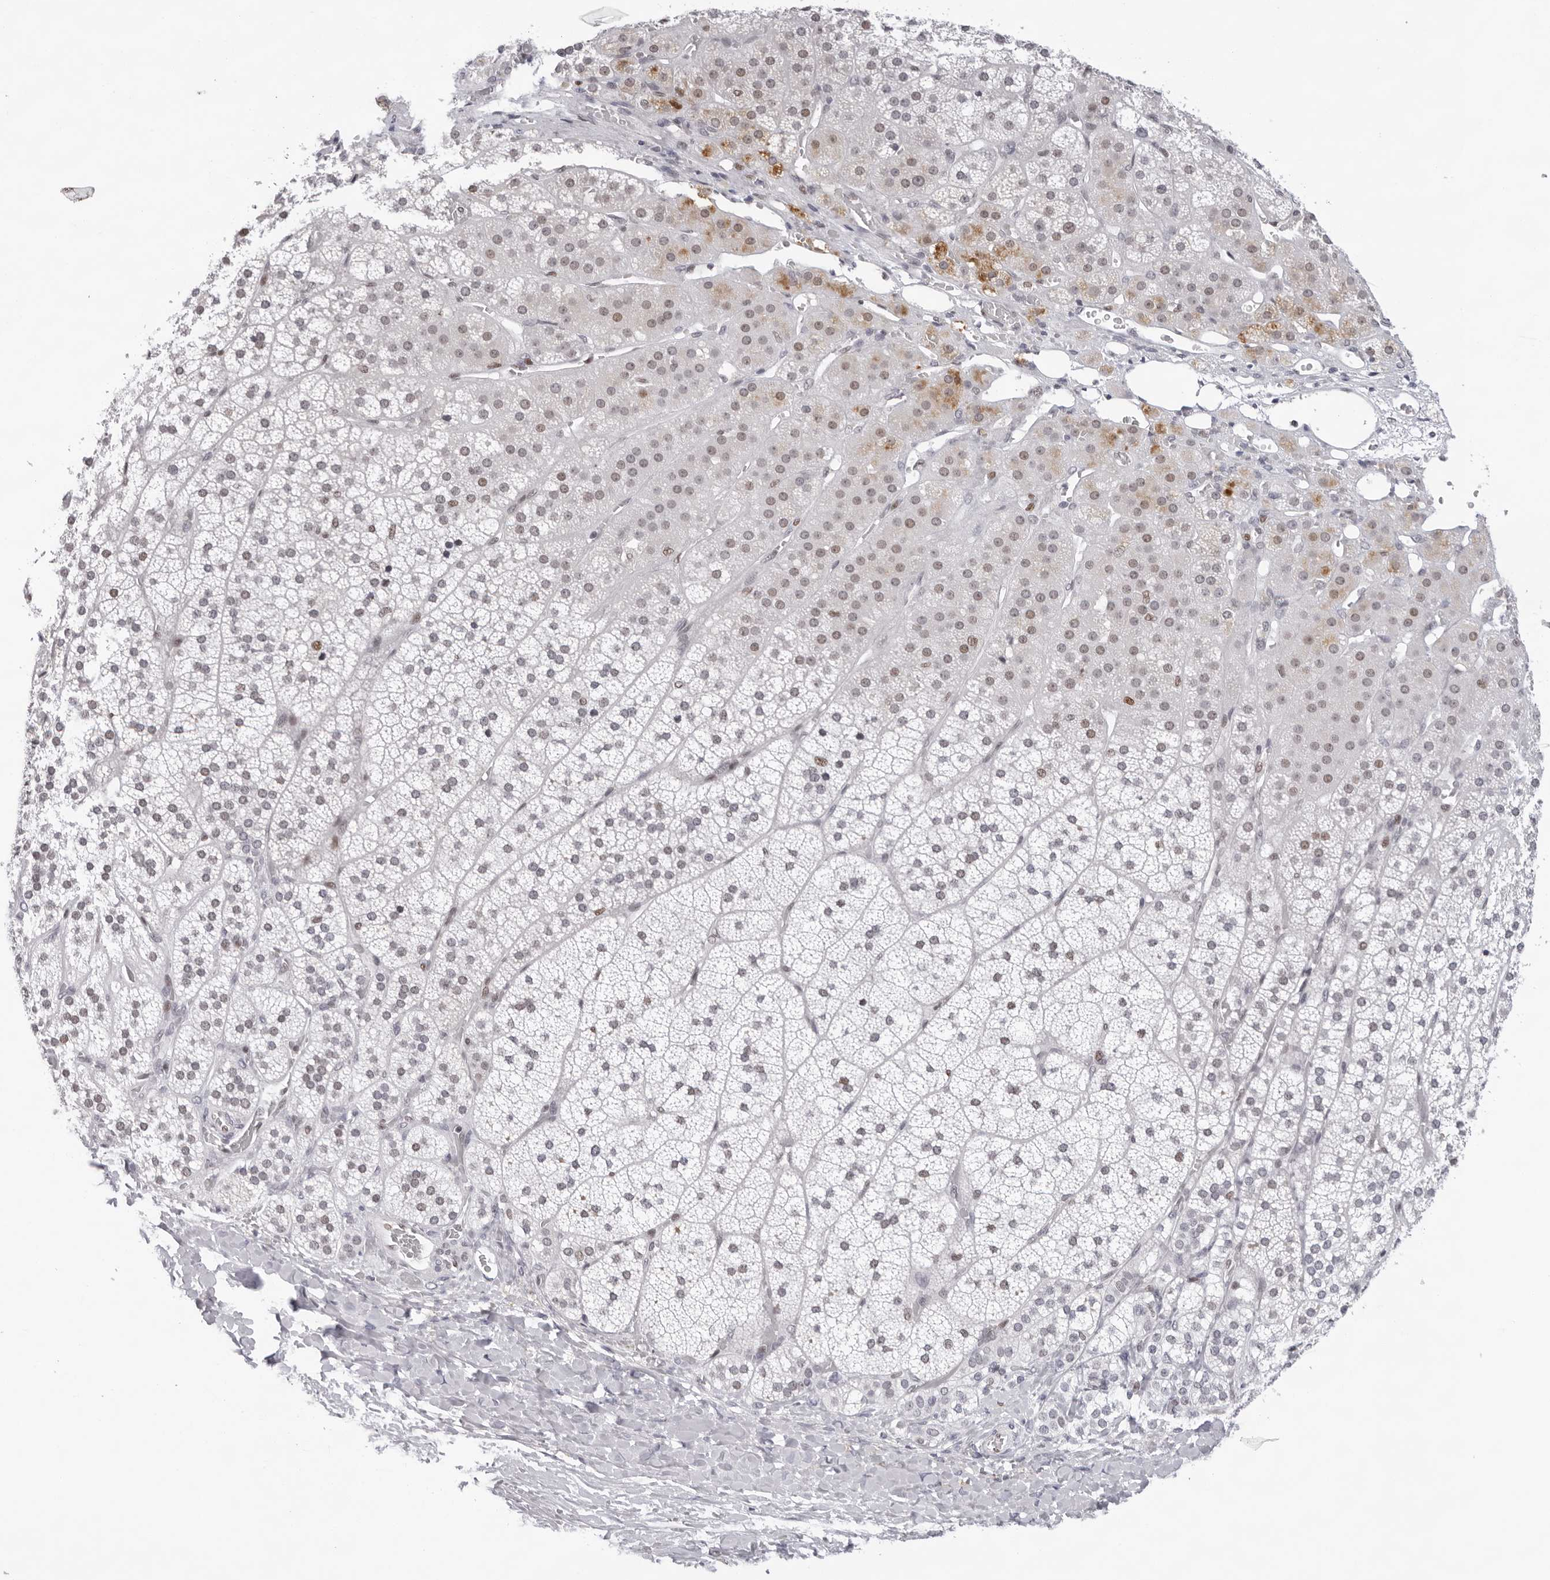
{"staining": {"intensity": "moderate", "quantity": "<25%", "location": "cytoplasmic/membranous,nuclear"}, "tissue": "adrenal gland", "cell_type": "Glandular cells", "image_type": "normal", "snomed": [{"axis": "morphology", "description": "Normal tissue, NOS"}, {"axis": "topography", "description": "Adrenal gland"}], "caption": "Benign adrenal gland shows moderate cytoplasmic/membranous,nuclear positivity in approximately <25% of glandular cells (Stains: DAB in brown, nuclei in blue, Microscopy: brightfield microscopy at high magnification)..", "gene": "OGG1", "patient": {"sex": "female", "age": 44}}